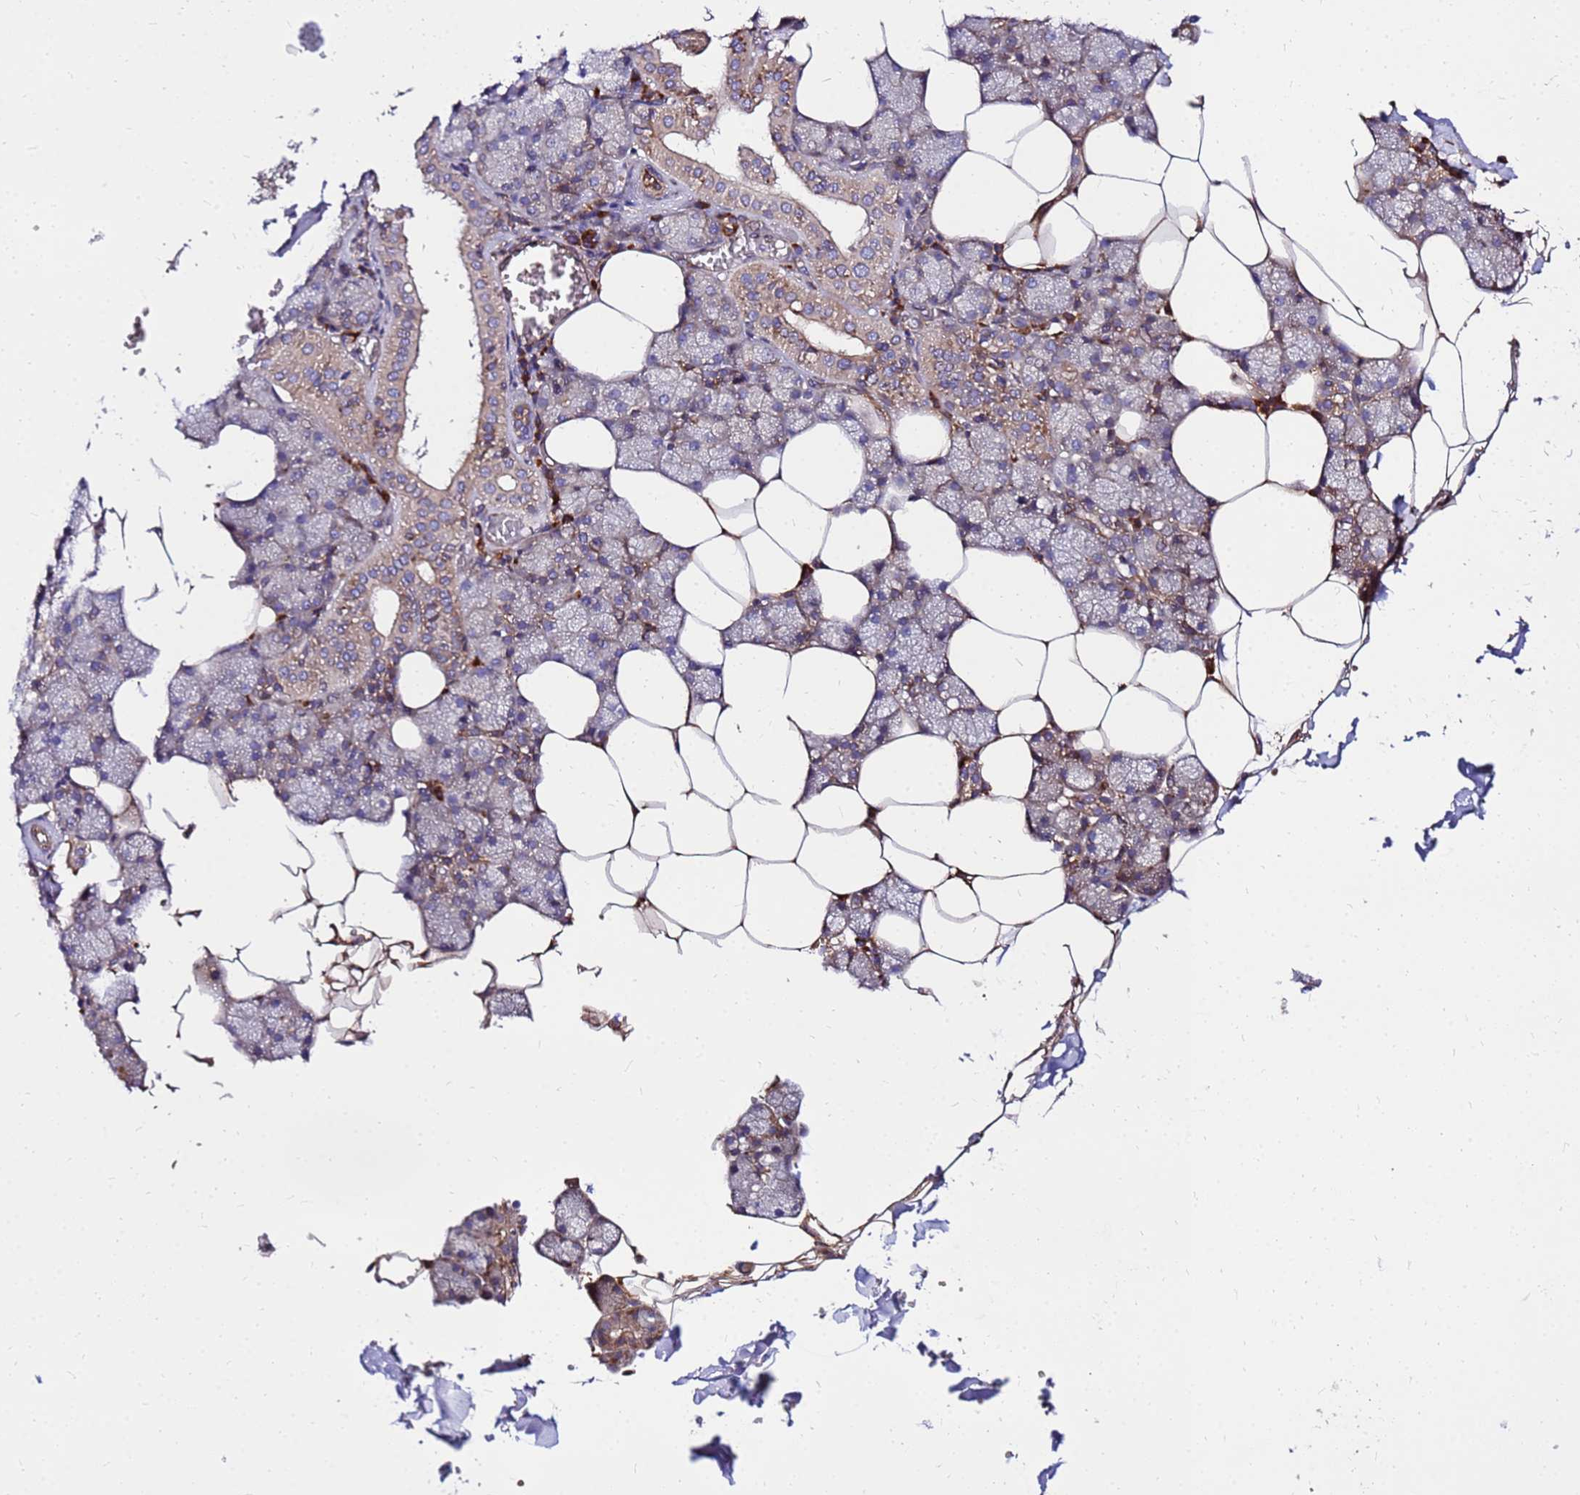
{"staining": {"intensity": "weak", "quantity": "25%-75%", "location": "cytoplasmic/membranous"}, "tissue": "salivary gland", "cell_type": "Glandular cells", "image_type": "normal", "snomed": [{"axis": "morphology", "description": "Normal tissue, NOS"}, {"axis": "topography", "description": "Salivary gland"}], "caption": "Approximately 25%-75% of glandular cells in benign human salivary gland demonstrate weak cytoplasmic/membranous protein staining as visualized by brown immunohistochemical staining.", "gene": "WWC2", "patient": {"sex": "male", "age": 62}}